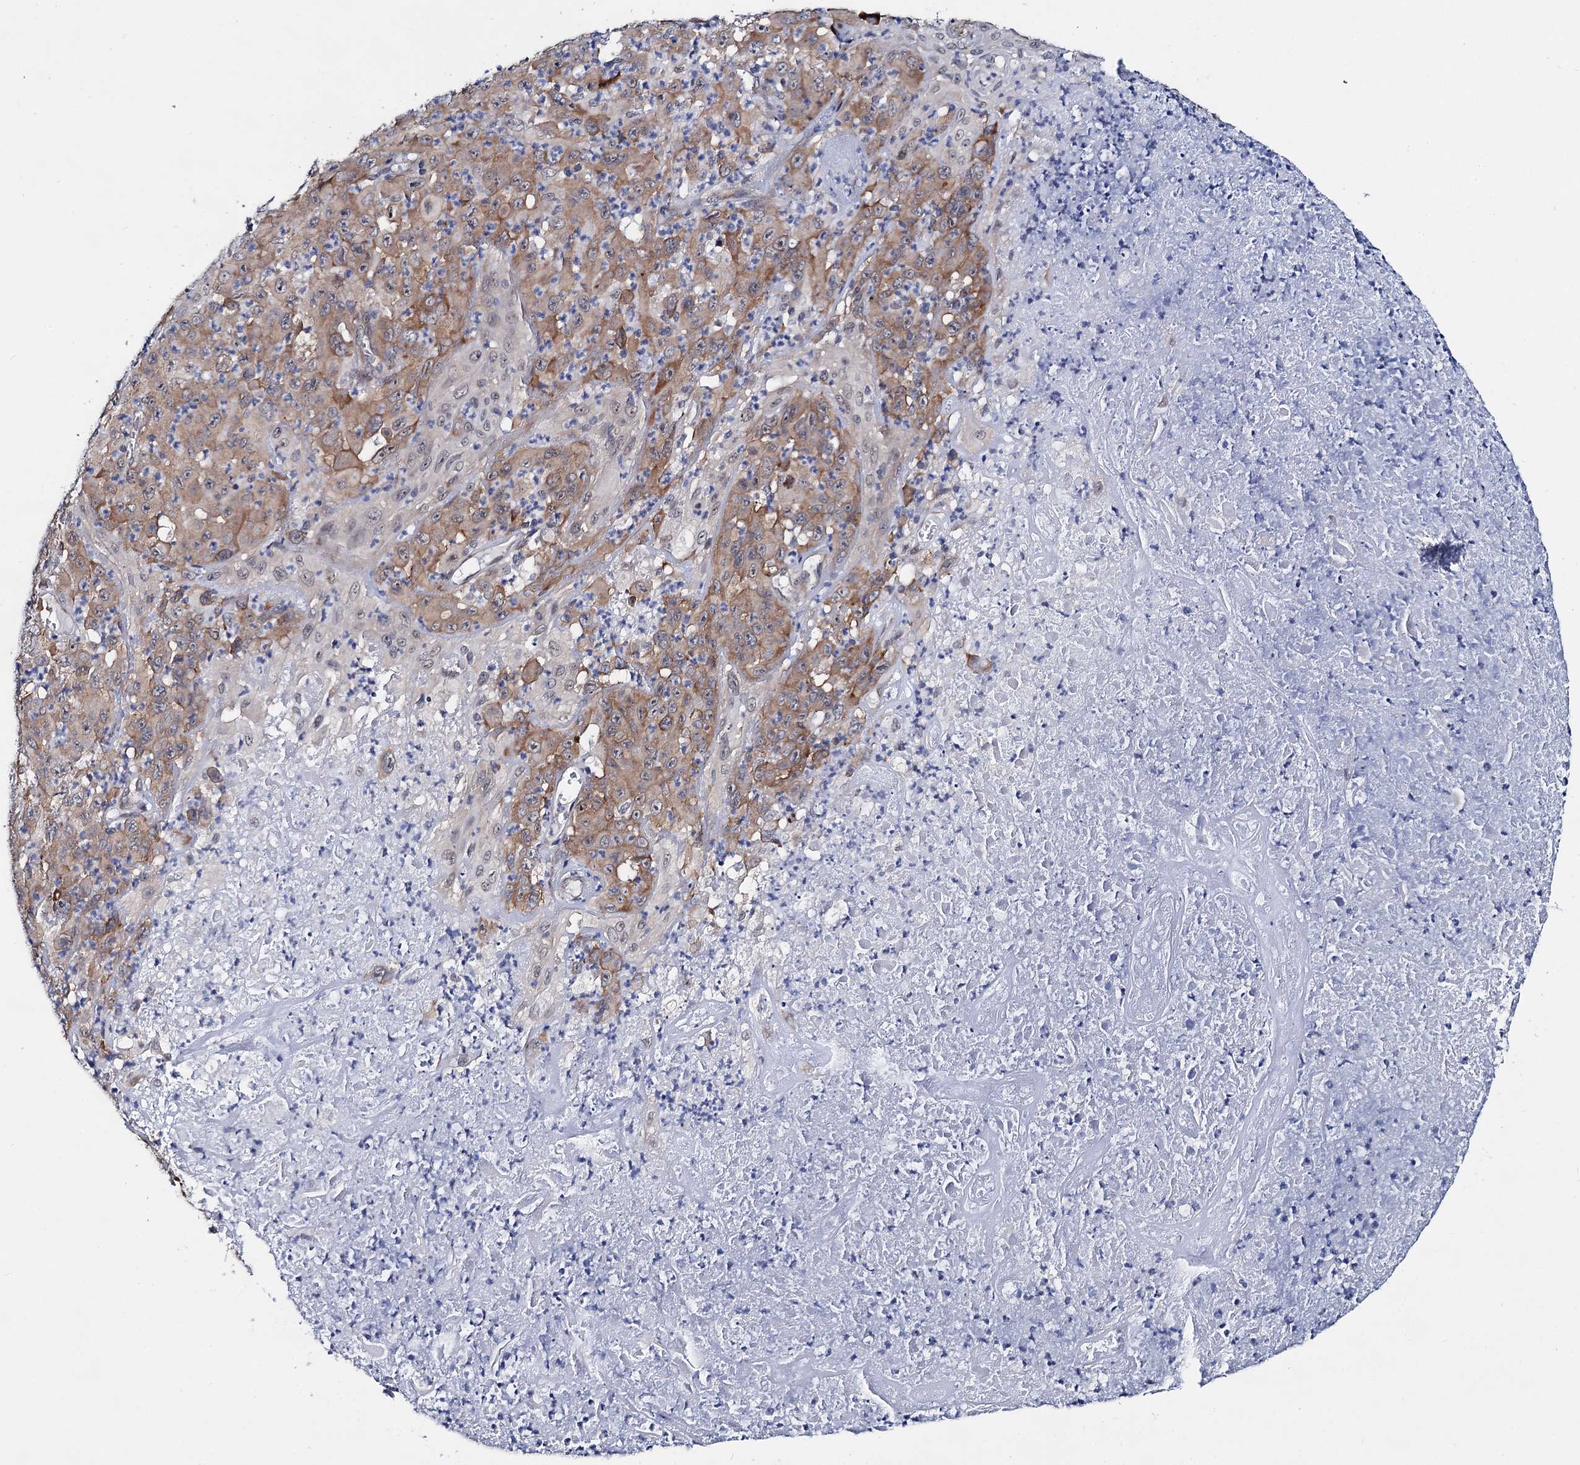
{"staining": {"intensity": "moderate", "quantity": ">75%", "location": "cytoplasmic/membranous"}, "tissue": "melanoma", "cell_type": "Tumor cells", "image_type": "cancer", "snomed": [{"axis": "morphology", "description": "Malignant melanoma, Metastatic site"}, {"axis": "topography", "description": "Brain"}], "caption": "Protein staining by immunohistochemistry shows moderate cytoplasmic/membranous positivity in approximately >75% of tumor cells in malignant melanoma (metastatic site).", "gene": "CAPRIN2", "patient": {"sex": "female", "age": 53}}